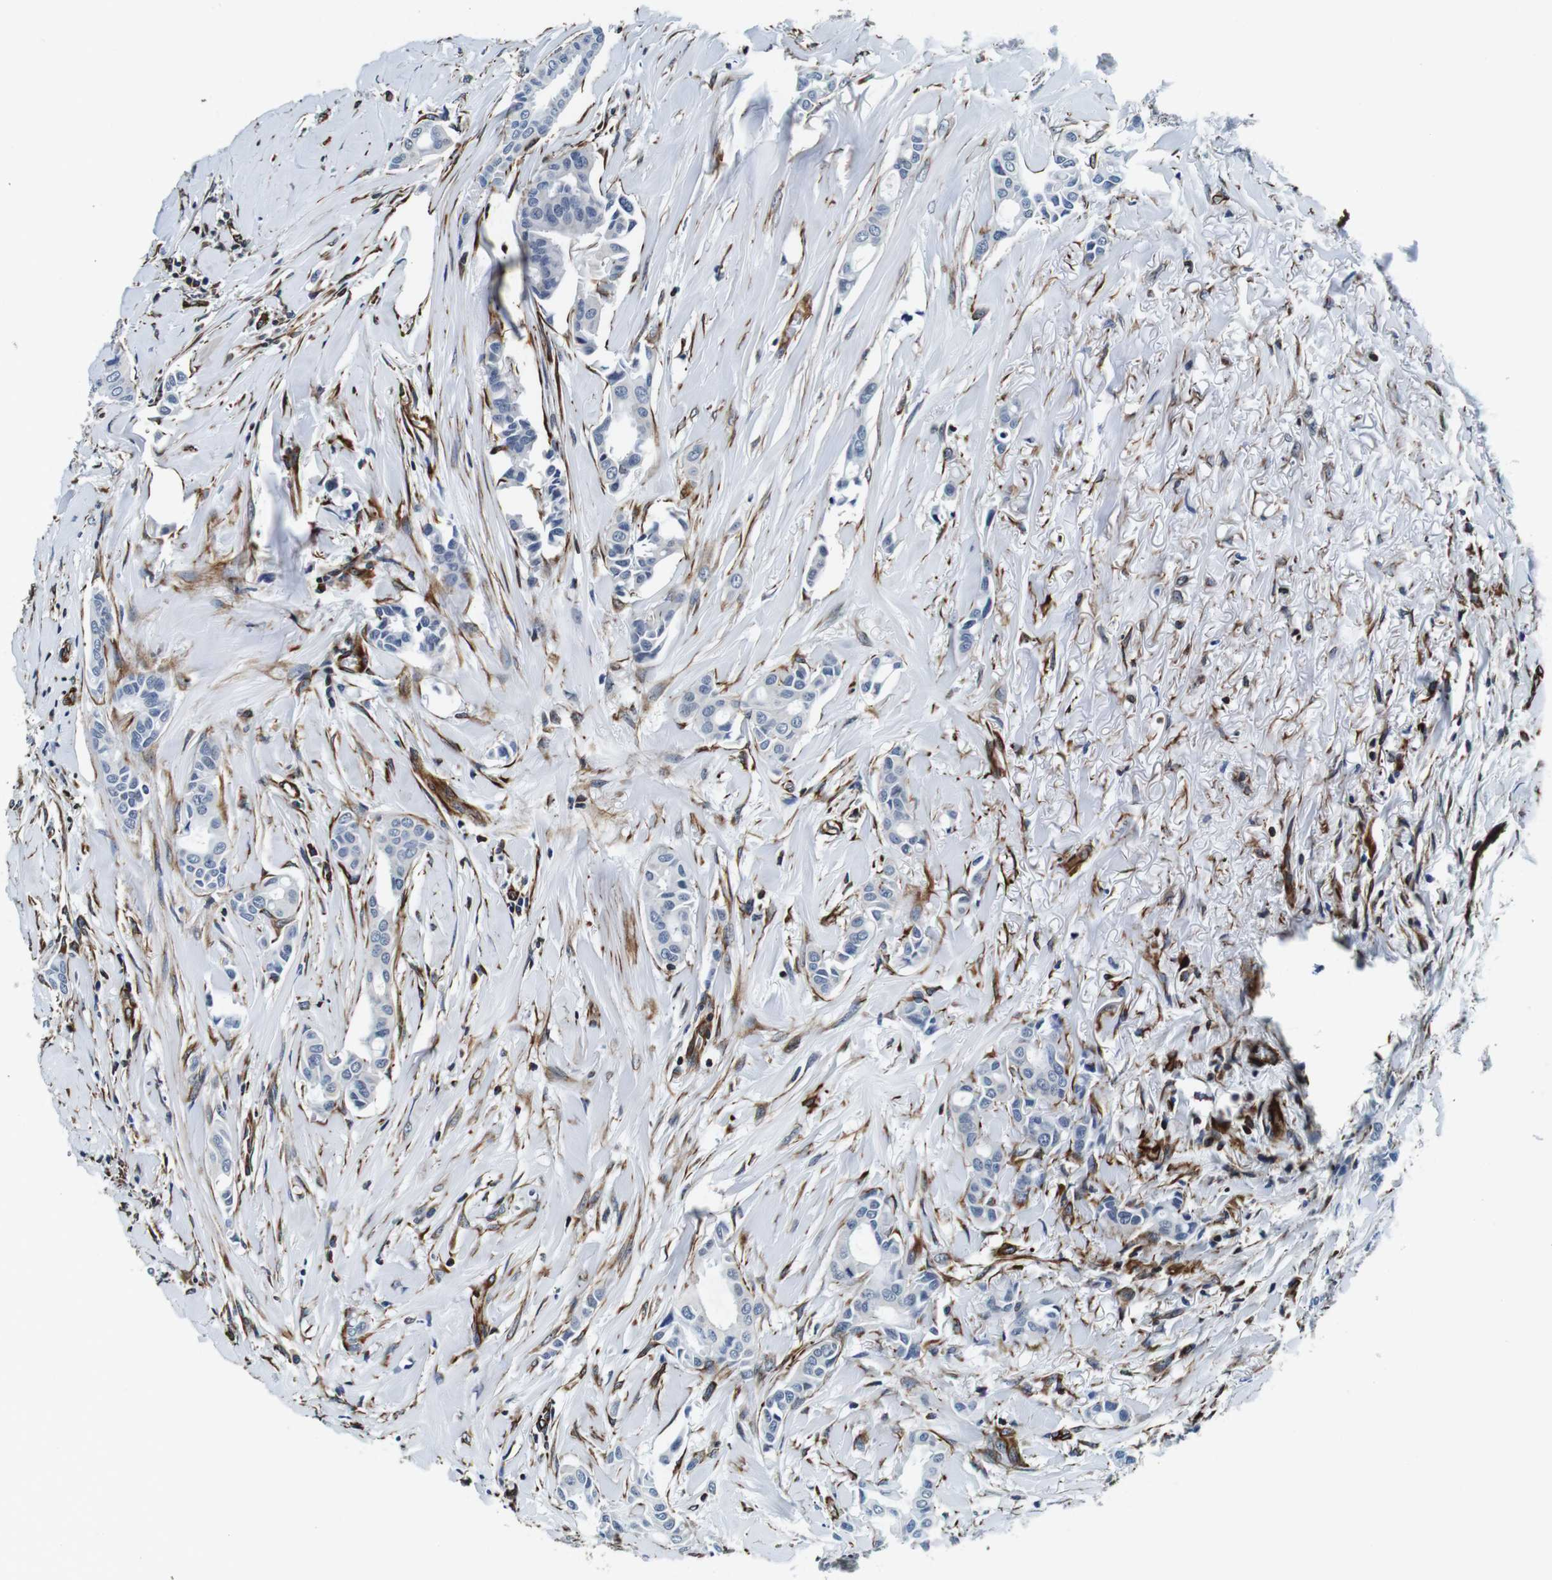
{"staining": {"intensity": "negative", "quantity": "none", "location": "none"}, "tissue": "head and neck cancer", "cell_type": "Tumor cells", "image_type": "cancer", "snomed": [{"axis": "morphology", "description": "Adenocarcinoma, NOS"}, {"axis": "topography", "description": "Salivary gland"}, {"axis": "topography", "description": "Head-Neck"}], "caption": "Image shows no significant protein expression in tumor cells of head and neck adenocarcinoma. (DAB (3,3'-diaminobenzidine) immunohistochemistry, high magnification).", "gene": "GJE1", "patient": {"sex": "female", "age": 59}}